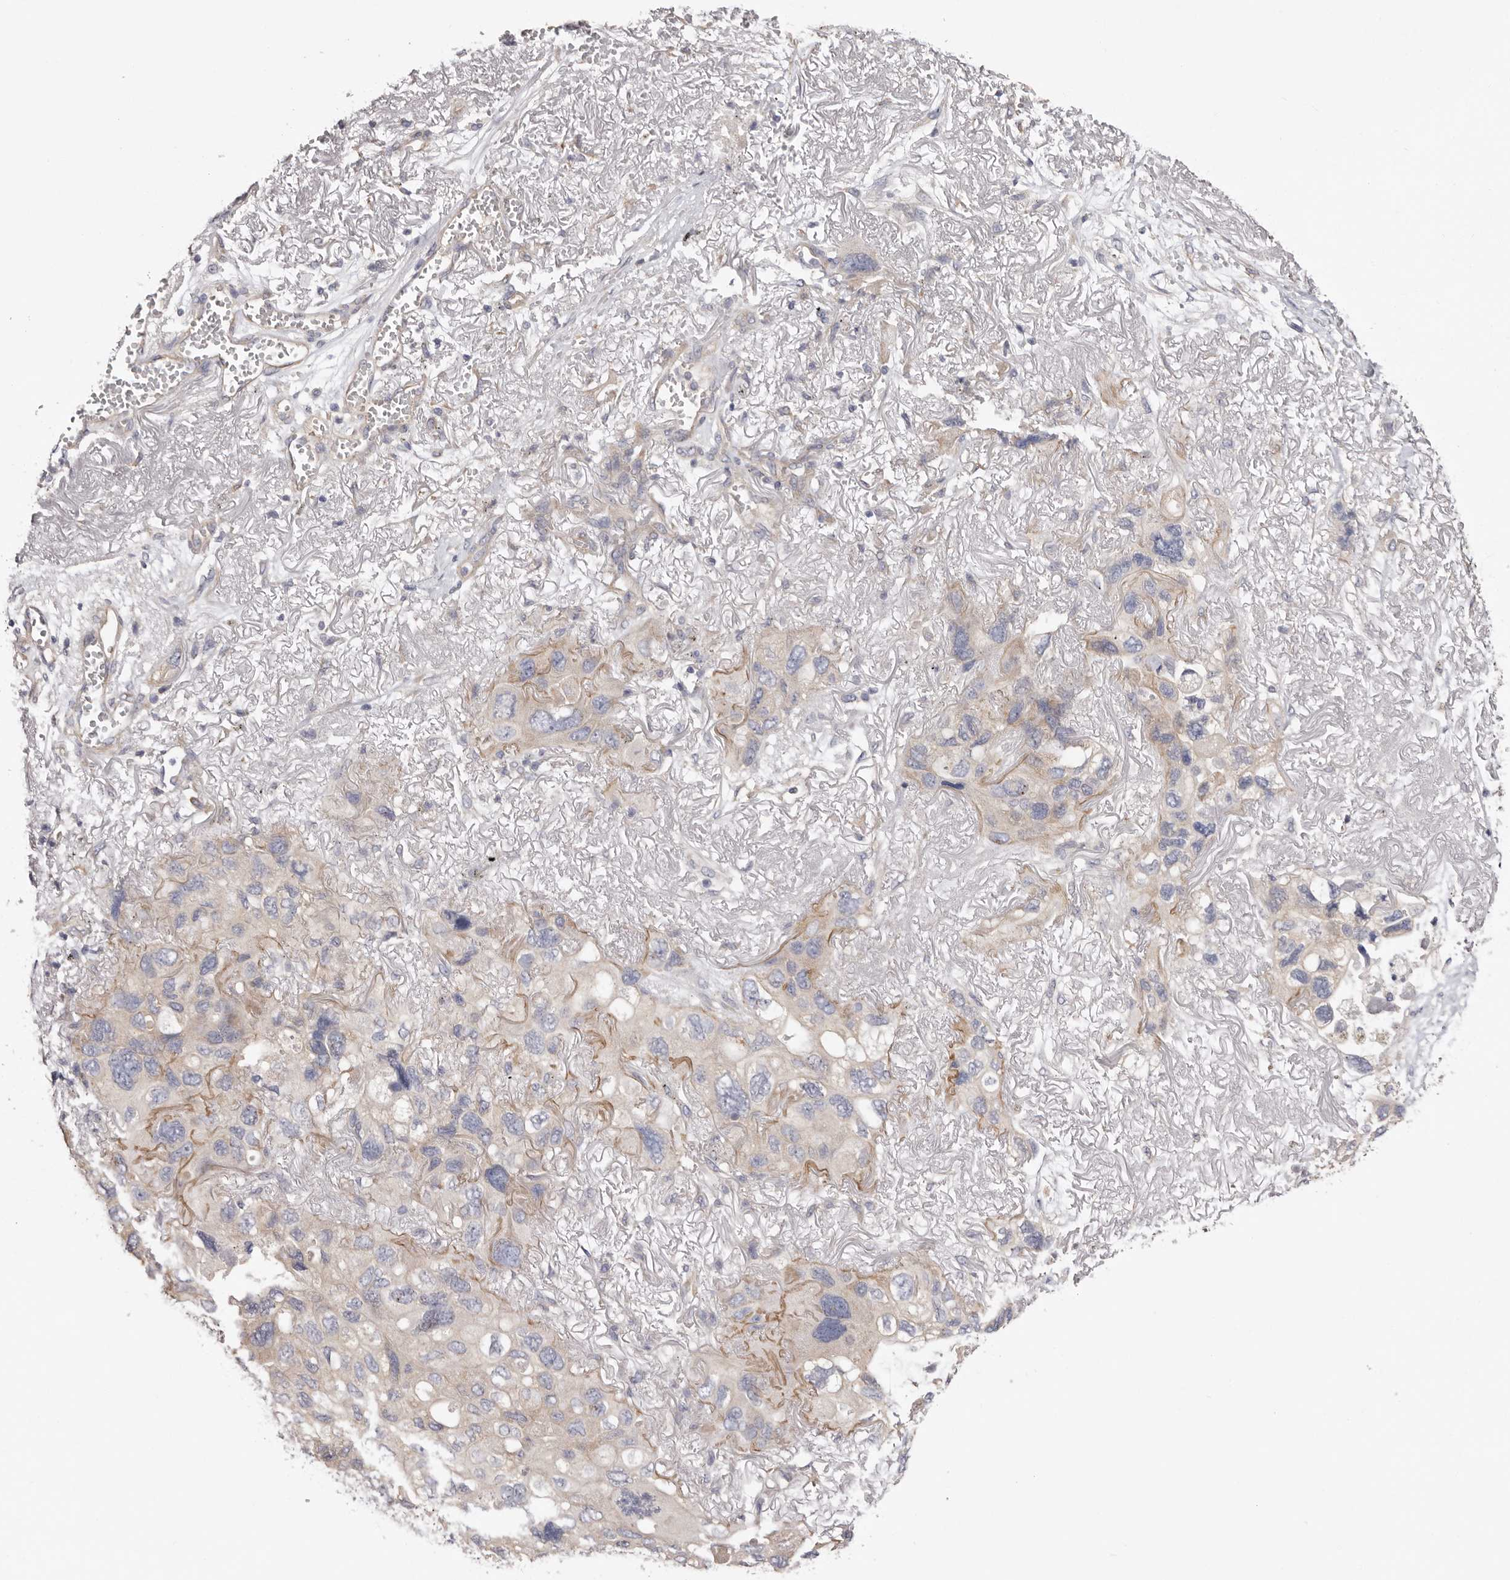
{"staining": {"intensity": "weak", "quantity": "<25%", "location": "cytoplasmic/membranous"}, "tissue": "lung cancer", "cell_type": "Tumor cells", "image_type": "cancer", "snomed": [{"axis": "morphology", "description": "Squamous cell carcinoma, NOS"}, {"axis": "topography", "description": "Lung"}], "caption": "High magnification brightfield microscopy of squamous cell carcinoma (lung) stained with DAB (brown) and counterstained with hematoxylin (blue): tumor cells show no significant positivity.", "gene": "FAM167B", "patient": {"sex": "female", "age": 73}}